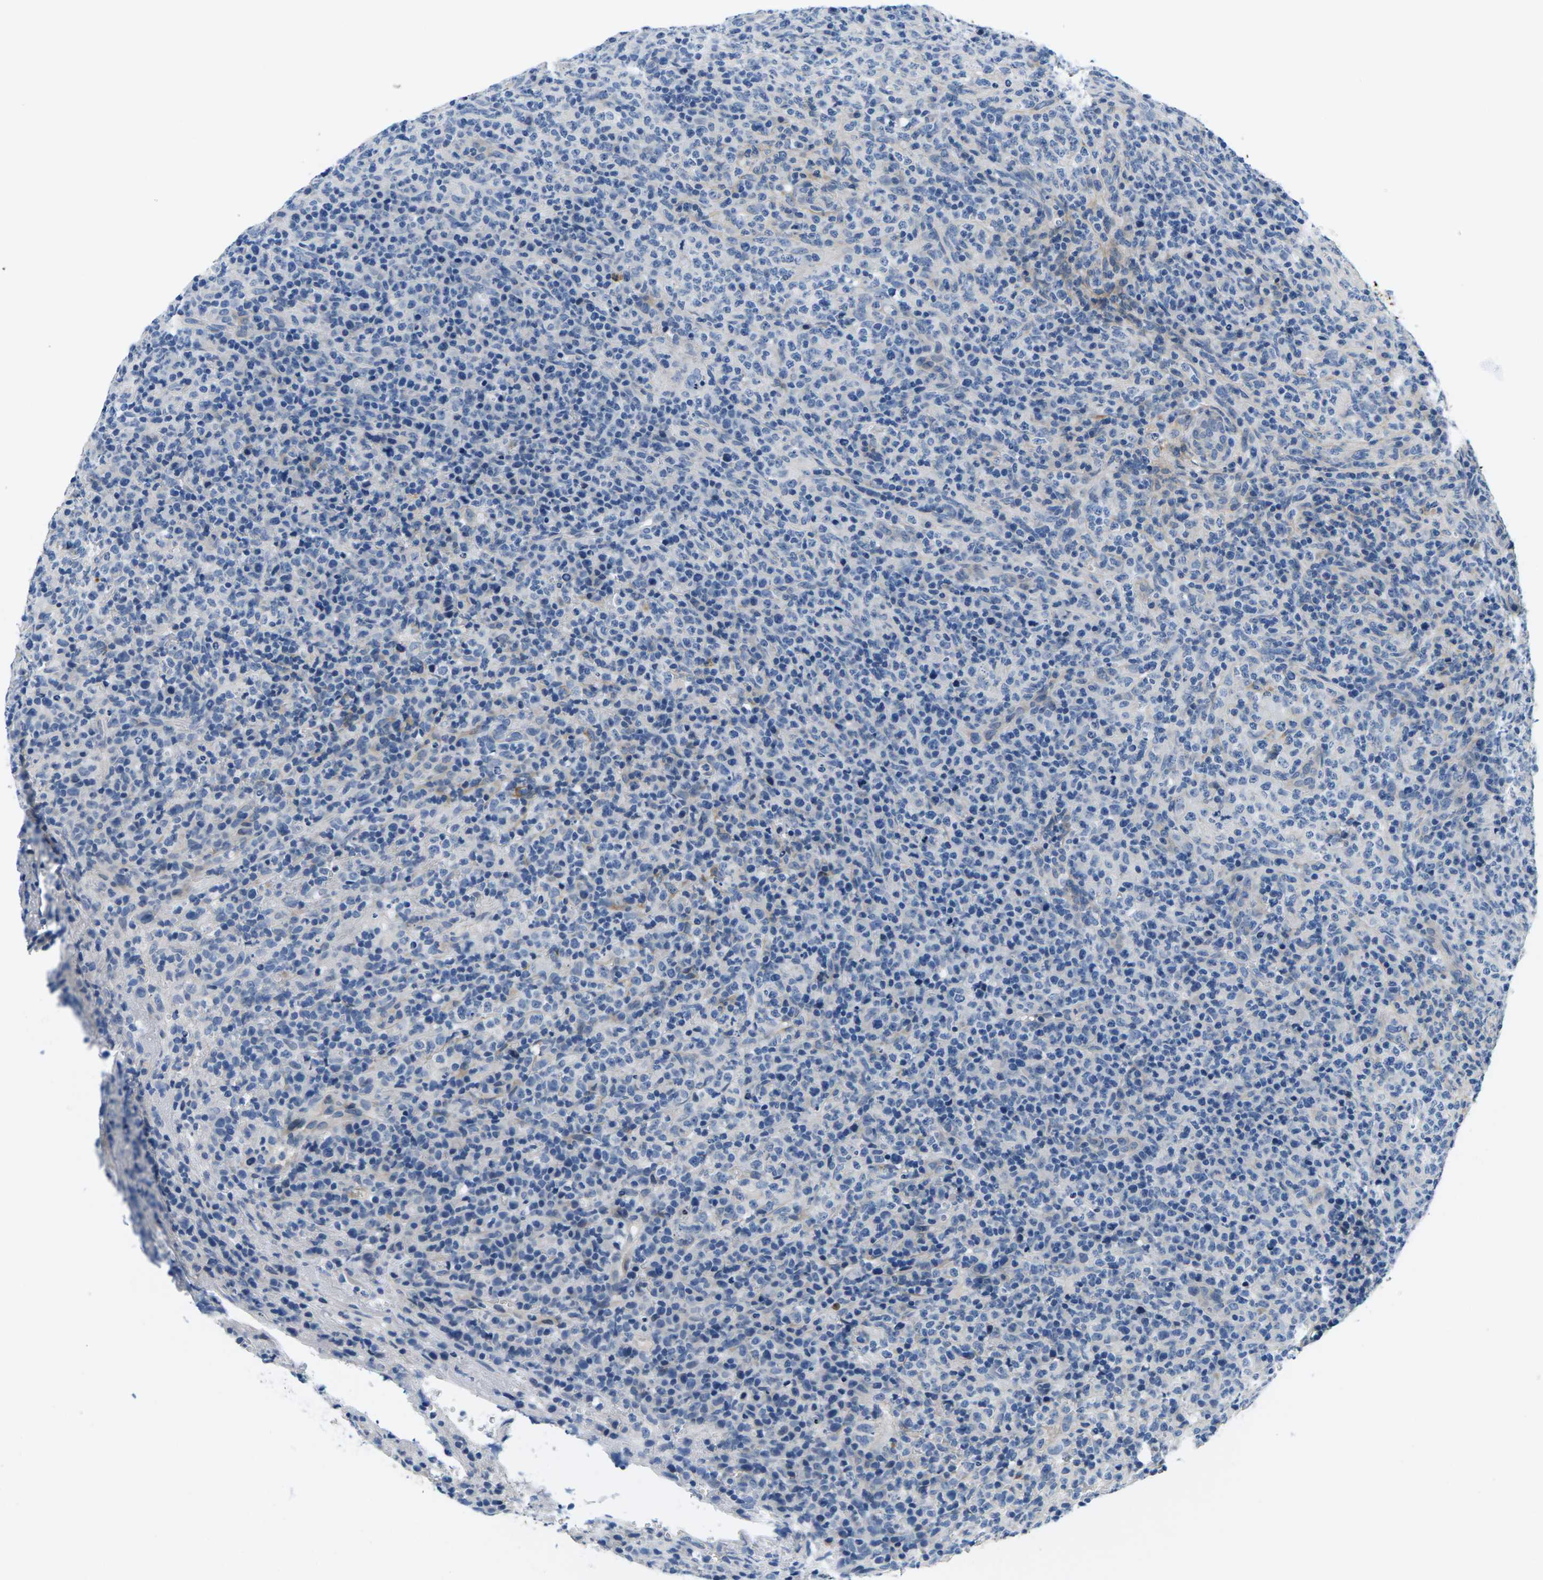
{"staining": {"intensity": "negative", "quantity": "none", "location": "none"}, "tissue": "lymphoma", "cell_type": "Tumor cells", "image_type": "cancer", "snomed": [{"axis": "morphology", "description": "Malignant lymphoma, non-Hodgkin's type, High grade"}, {"axis": "topography", "description": "Lymph node"}], "caption": "Lymphoma stained for a protein using immunohistochemistry (IHC) reveals no positivity tumor cells.", "gene": "TSPAN2", "patient": {"sex": "female", "age": 76}}